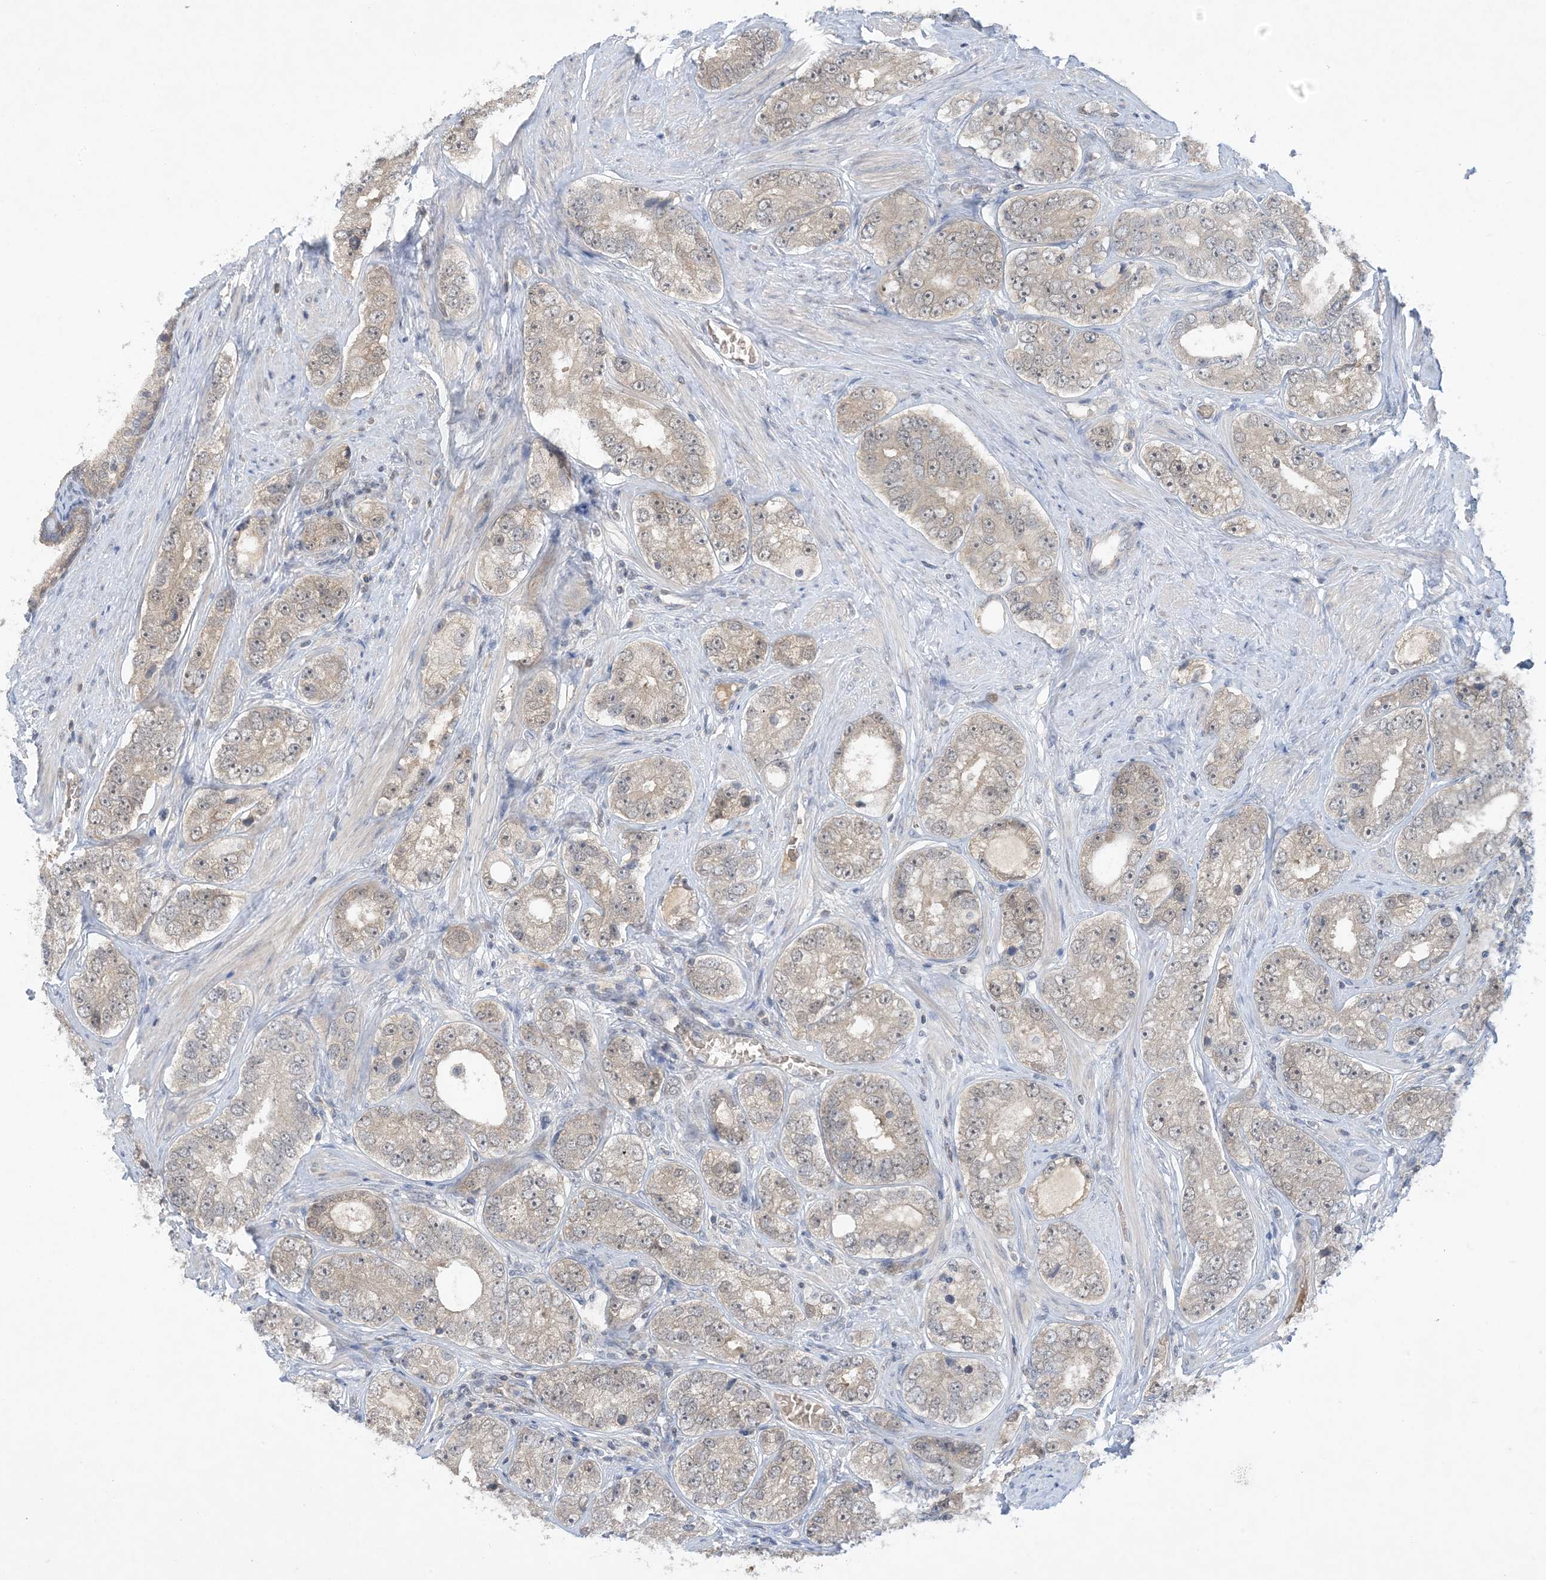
{"staining": {"intensity": "weak", "quantity": "25%-75%", "location": "cytoplasmic/membranous,nuclear"}, "tissue": "prostate cancer", "cell_type": "Tumor cells", "image_type": "cancer", "snomed": [{"axis": "morphology", "description": "Adenocarcinoma, High grade"}, {"axis": "topography", "description": "Prostate"}], "caption": "Immunohistochemical staining of prostate cancer exhibits low levels of weak cytoplasmic/membranous and nuclear protein staining in approximately 25%-75% of tumor cells.", "gene": "UBE2E1", "patient": {"sex": "male", "age": 56}}